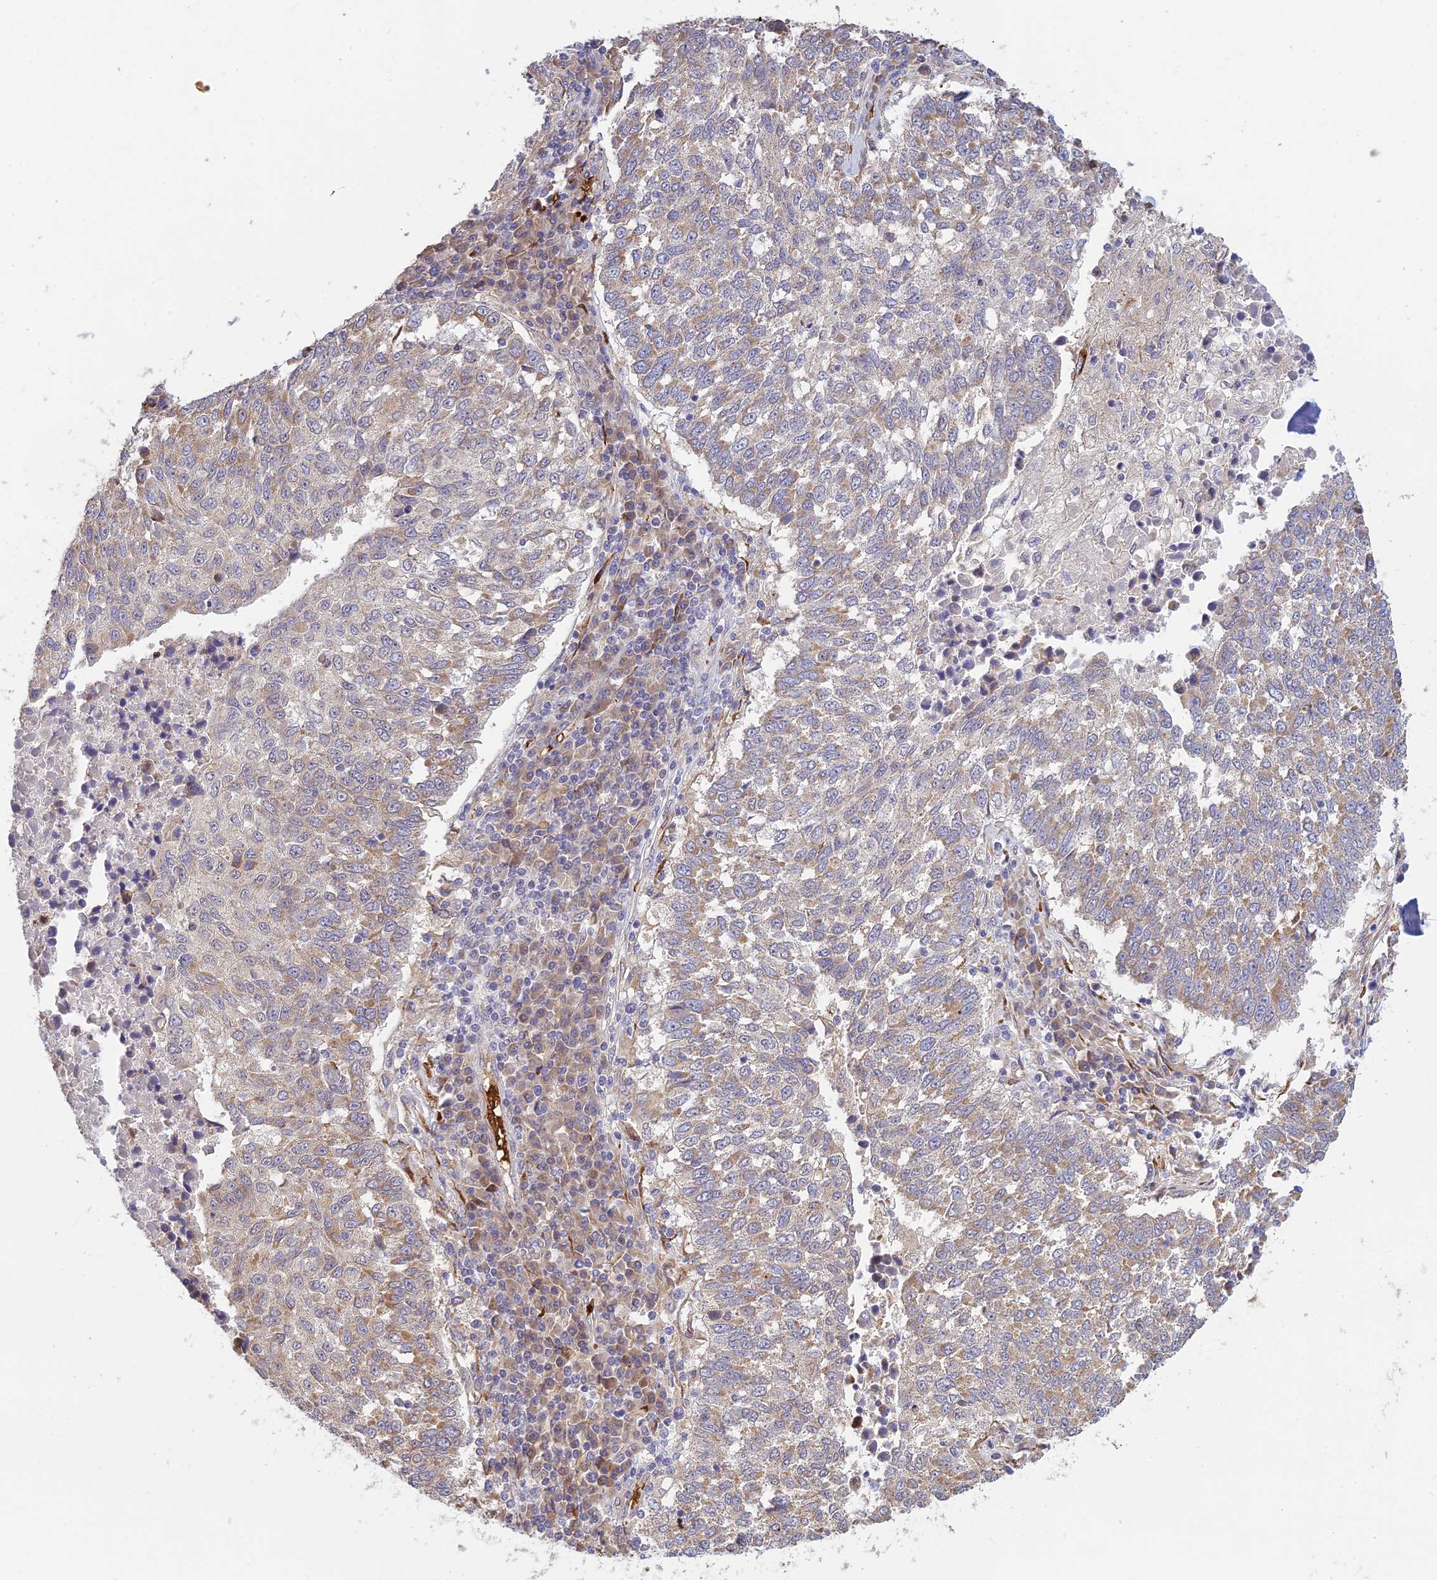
{"staining": {"intensity": "weak", "quantity": "25%-75%", "location": "cytoplasmic/membranous"}, "tissue": "lung cancer", "cell_type": "Tumor cells", "image_type": "cancer", "snomed": [{"axis": "morphology", "description": "Squamous cell carcinoma, NOS"}, {"axis": "topography", "description": "Lung"}], "caption": "This is an image of immunohistochemistry staining of lung cancer (squamous cell carcinoma), which shows weak positivity in the cytoplasmic/membranous of tumor cells.", "gene": "UFSP2", "patient": {"sex": "male", "age": 73}}